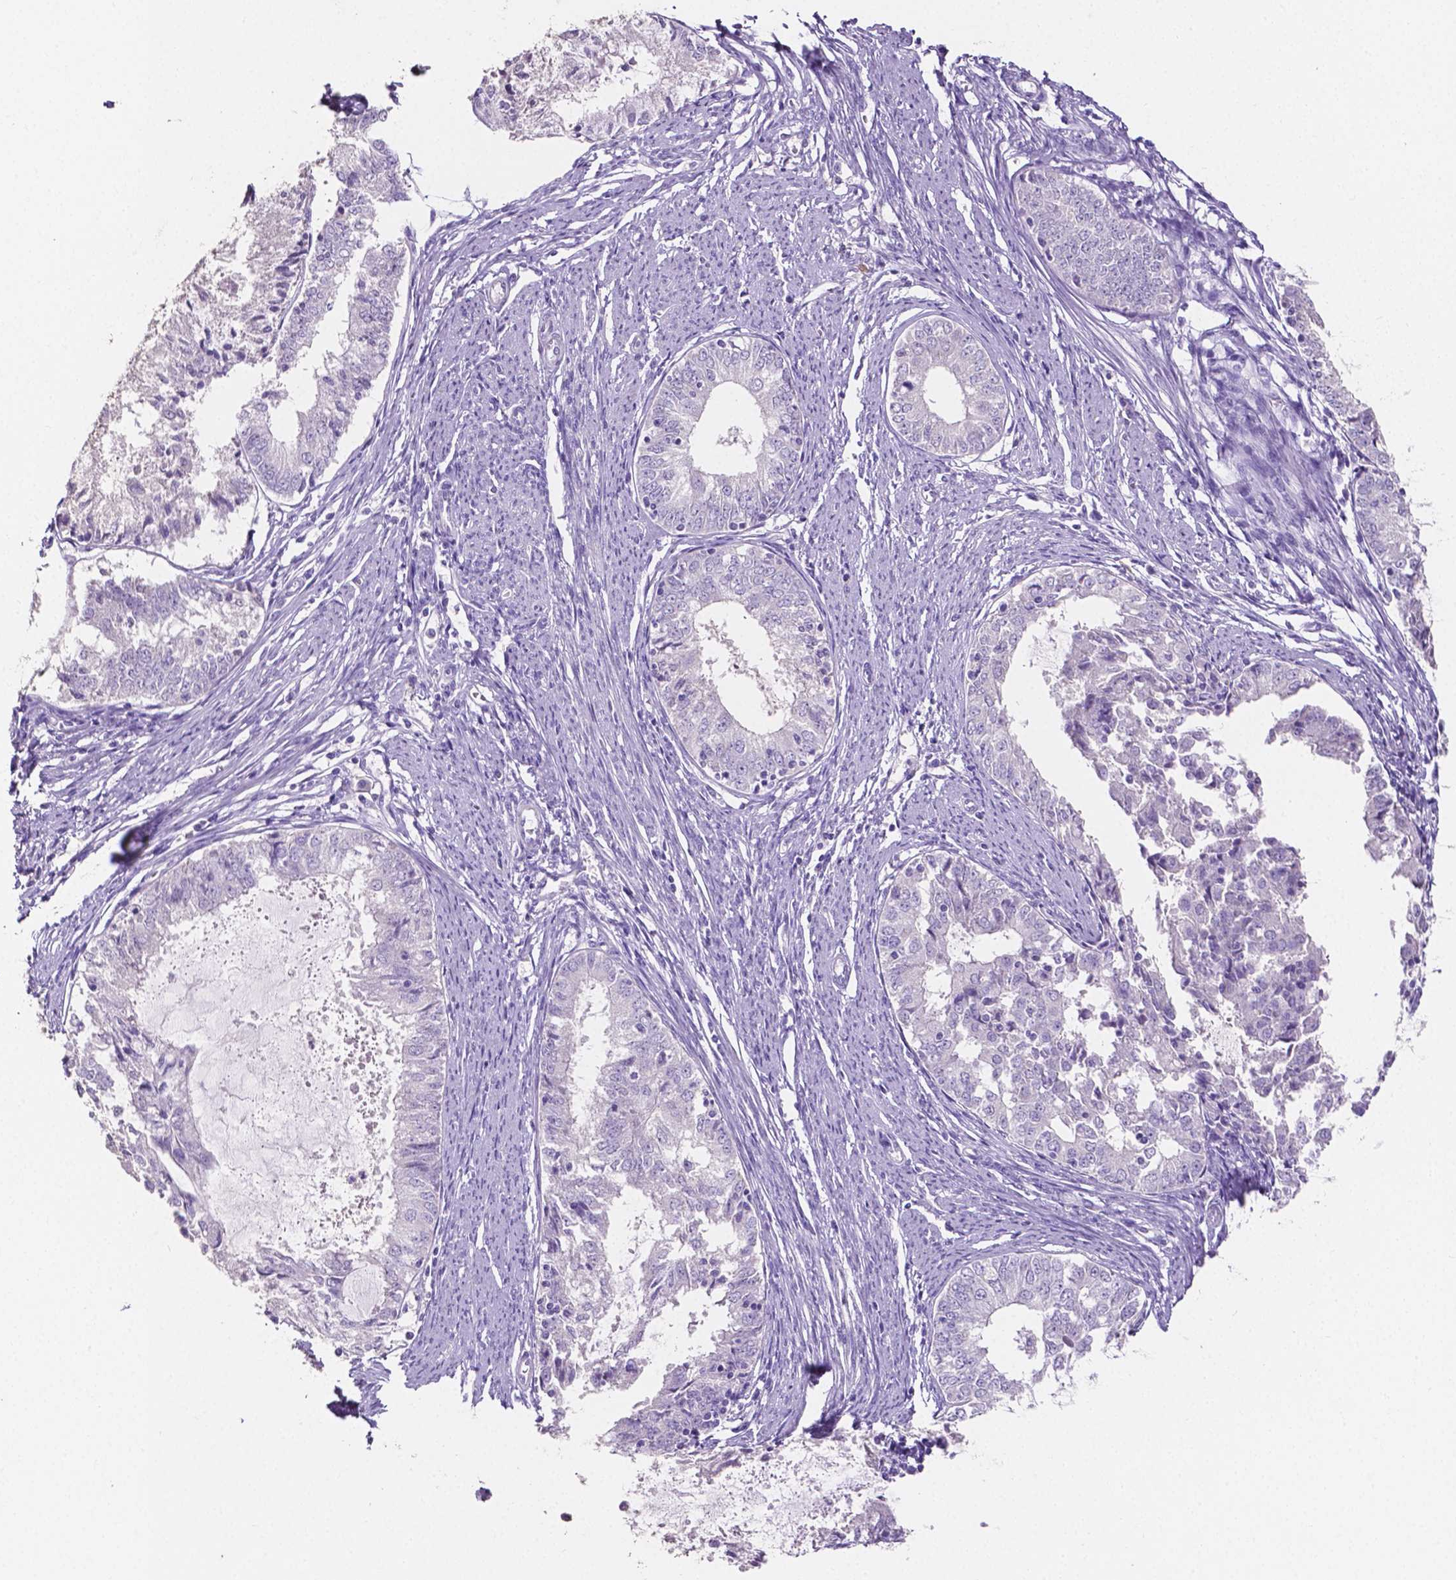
{"staining": {"intensity": "negative", "quantity": "none", "location": "none"}, "tissue": "endometrial cancer", "cell_type": "Tumor cells", "image_type": "cancer", "snomed": [{"axis": "morphology", "description": "Adenocarcinoma, NOS"}, {"axis": "topography", "description": "Endometrium"}], "caption": "A photomicrograph of human endometrial adenocarcinoma is negative for staining in tumor cells.", "gene": "SLC22A2", "patient": {"sex": "female", "age": 57}}